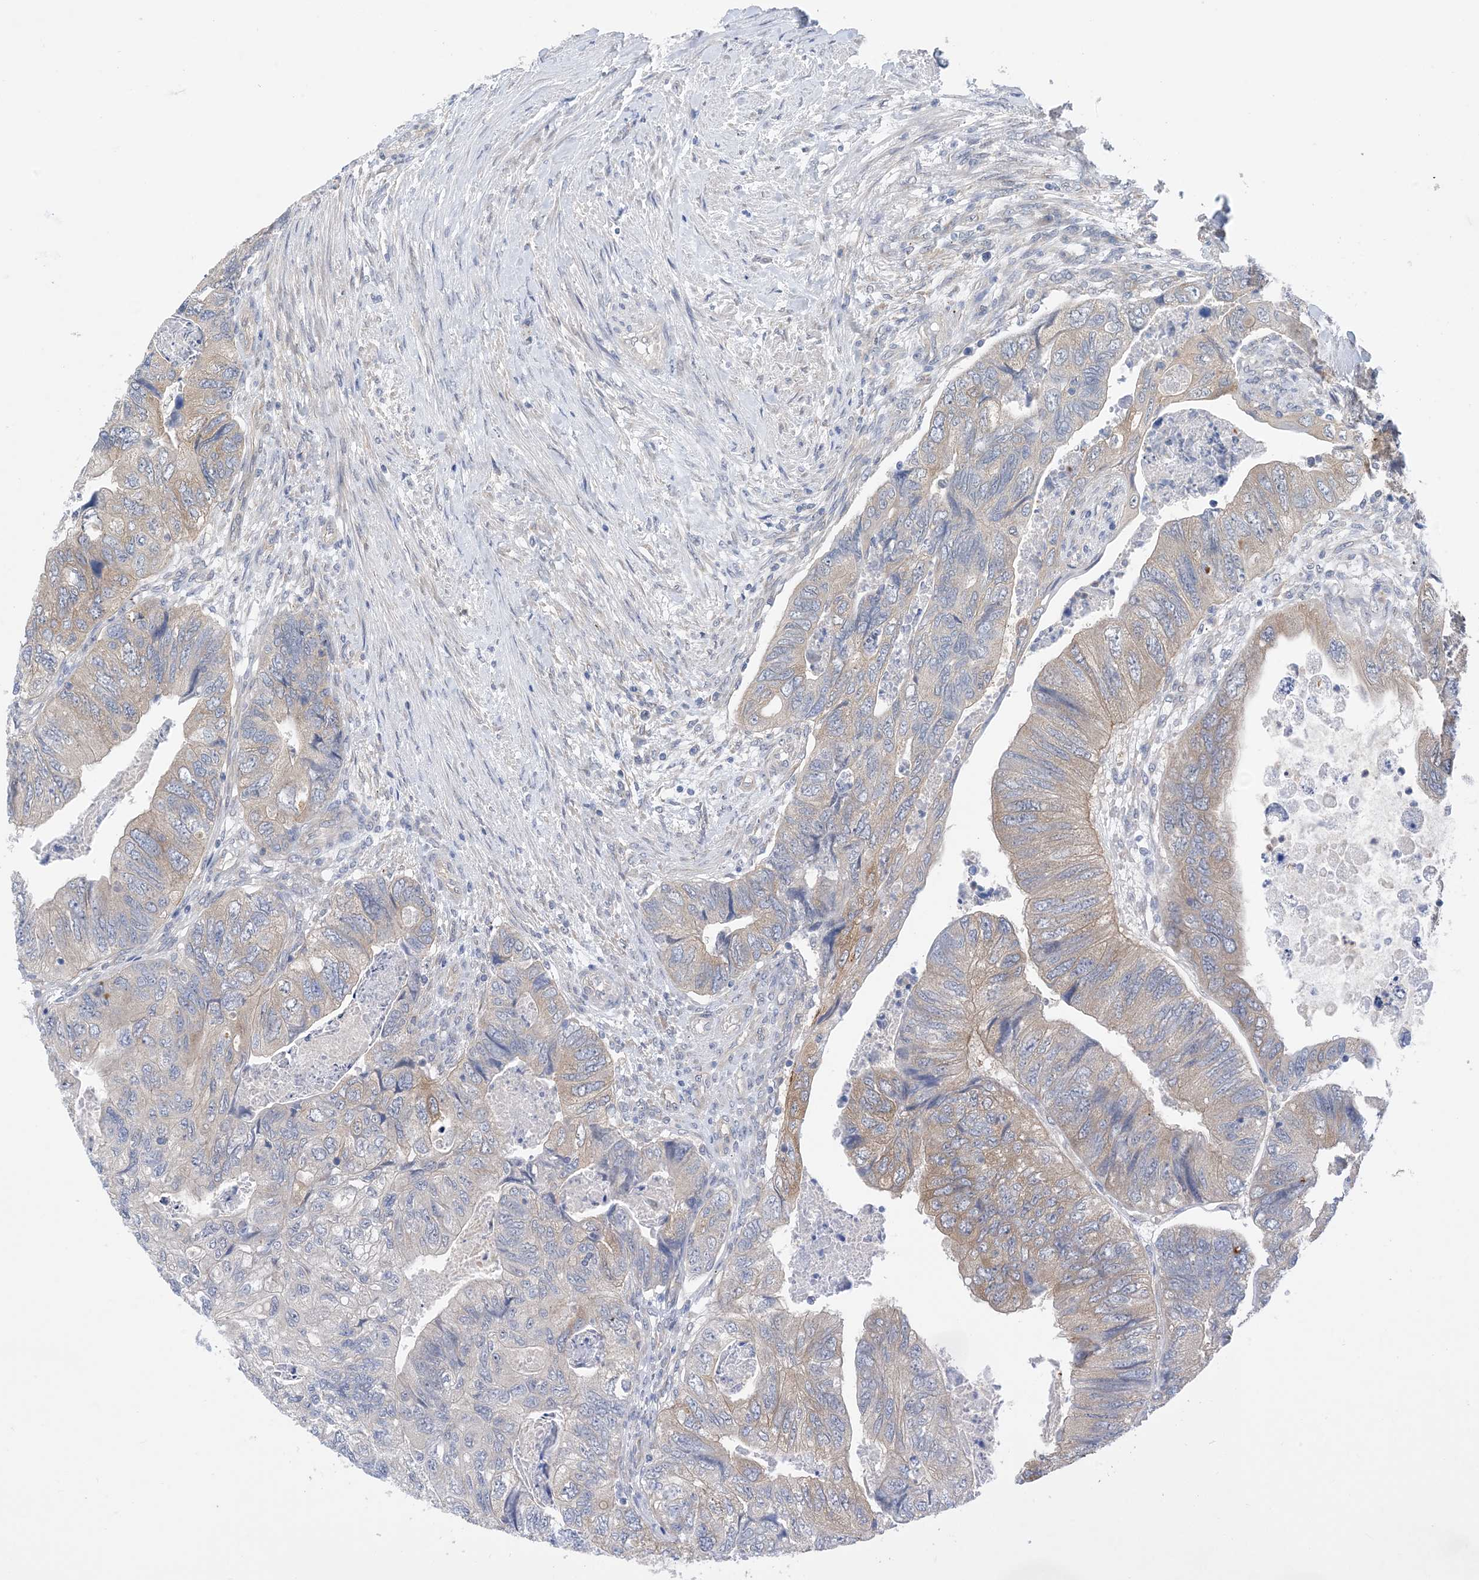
{"staining": {"intensity": "moderate", "quantity": "<25%", "location": "cytoplasmic/membranous"}, "tissue": "colorectal cancer", "cell_type": "Tumor cells", "image_type": "cancer", "snomed": [{"axis": "morphology", "description": "Adenocarcinoma, NOS"}, {"axis": "topography", "description": "Rectum"}], "caption": "An IHC micrograph of tumor tissue is shown. Protein staining in brown highlights moderate cytoplasmic/membranous positivity in colorectal adenocarcinoma within tumor cells.", "gene": "EHBP1", "patient": {"sex": "male", "age": 63}}